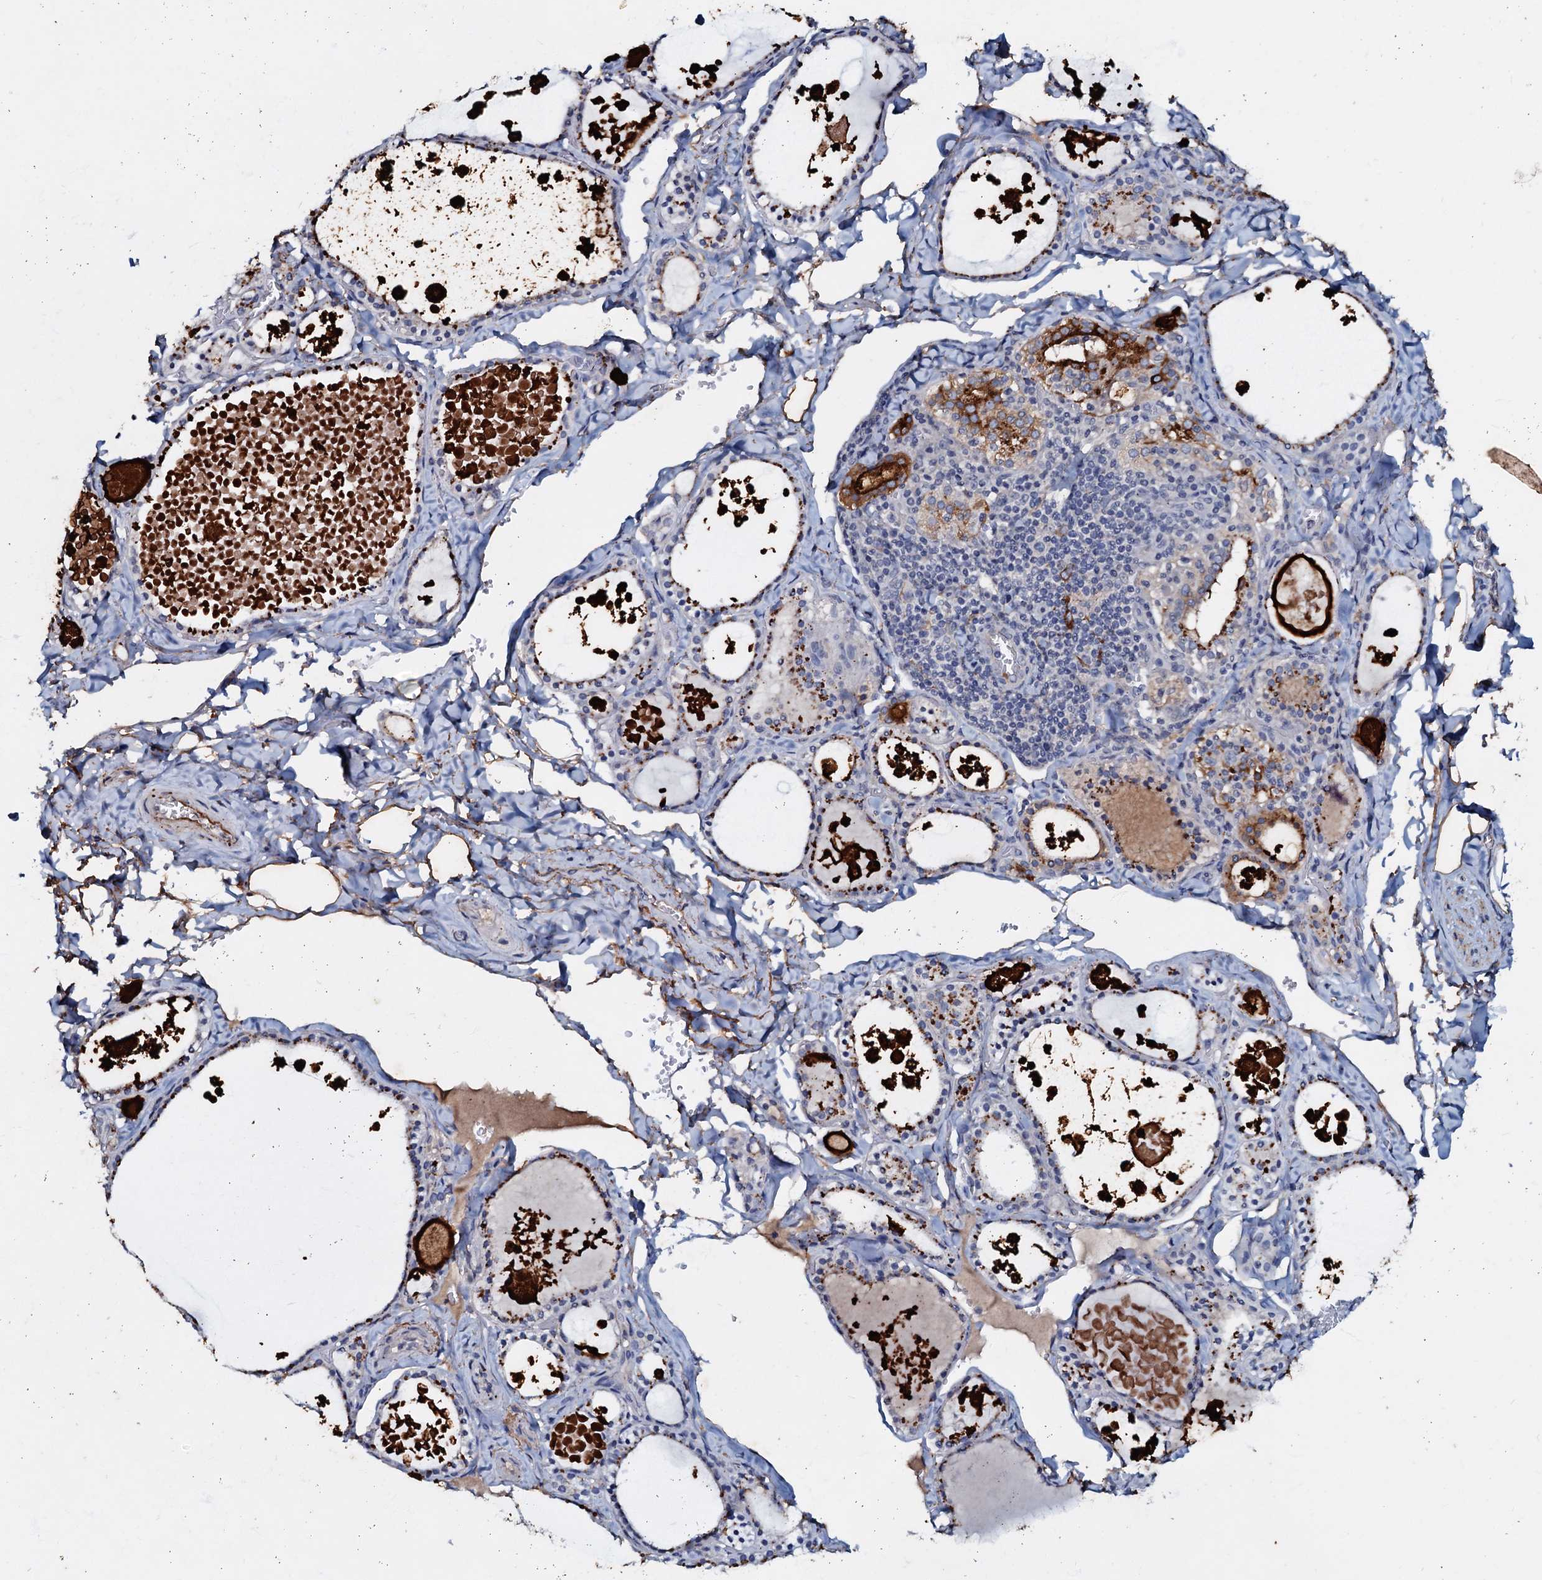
{"staining": {"intensity": "moderate", "quantity": "25%-75%", "location": "cytoplasmic/membranous"}, "tissue": "thyroid gland", "cell_type": "Glandular cells", "image_type": "normal", "snomed": [{"axis": "morphology", "description": "Normal tissue, NOS"}, {"axis": "topography", "description": "Thyroid gland"}], "caption": "Moderate cytoplasmic/membranous expression is identified in approximately 25%-75% of glandular cells in normal thyroid gland. (DAB IHC, brown staining for protein, blue staining for nuclei).", "gene": "MANSC4", "patient": {"sex": "male", "age": 56}}